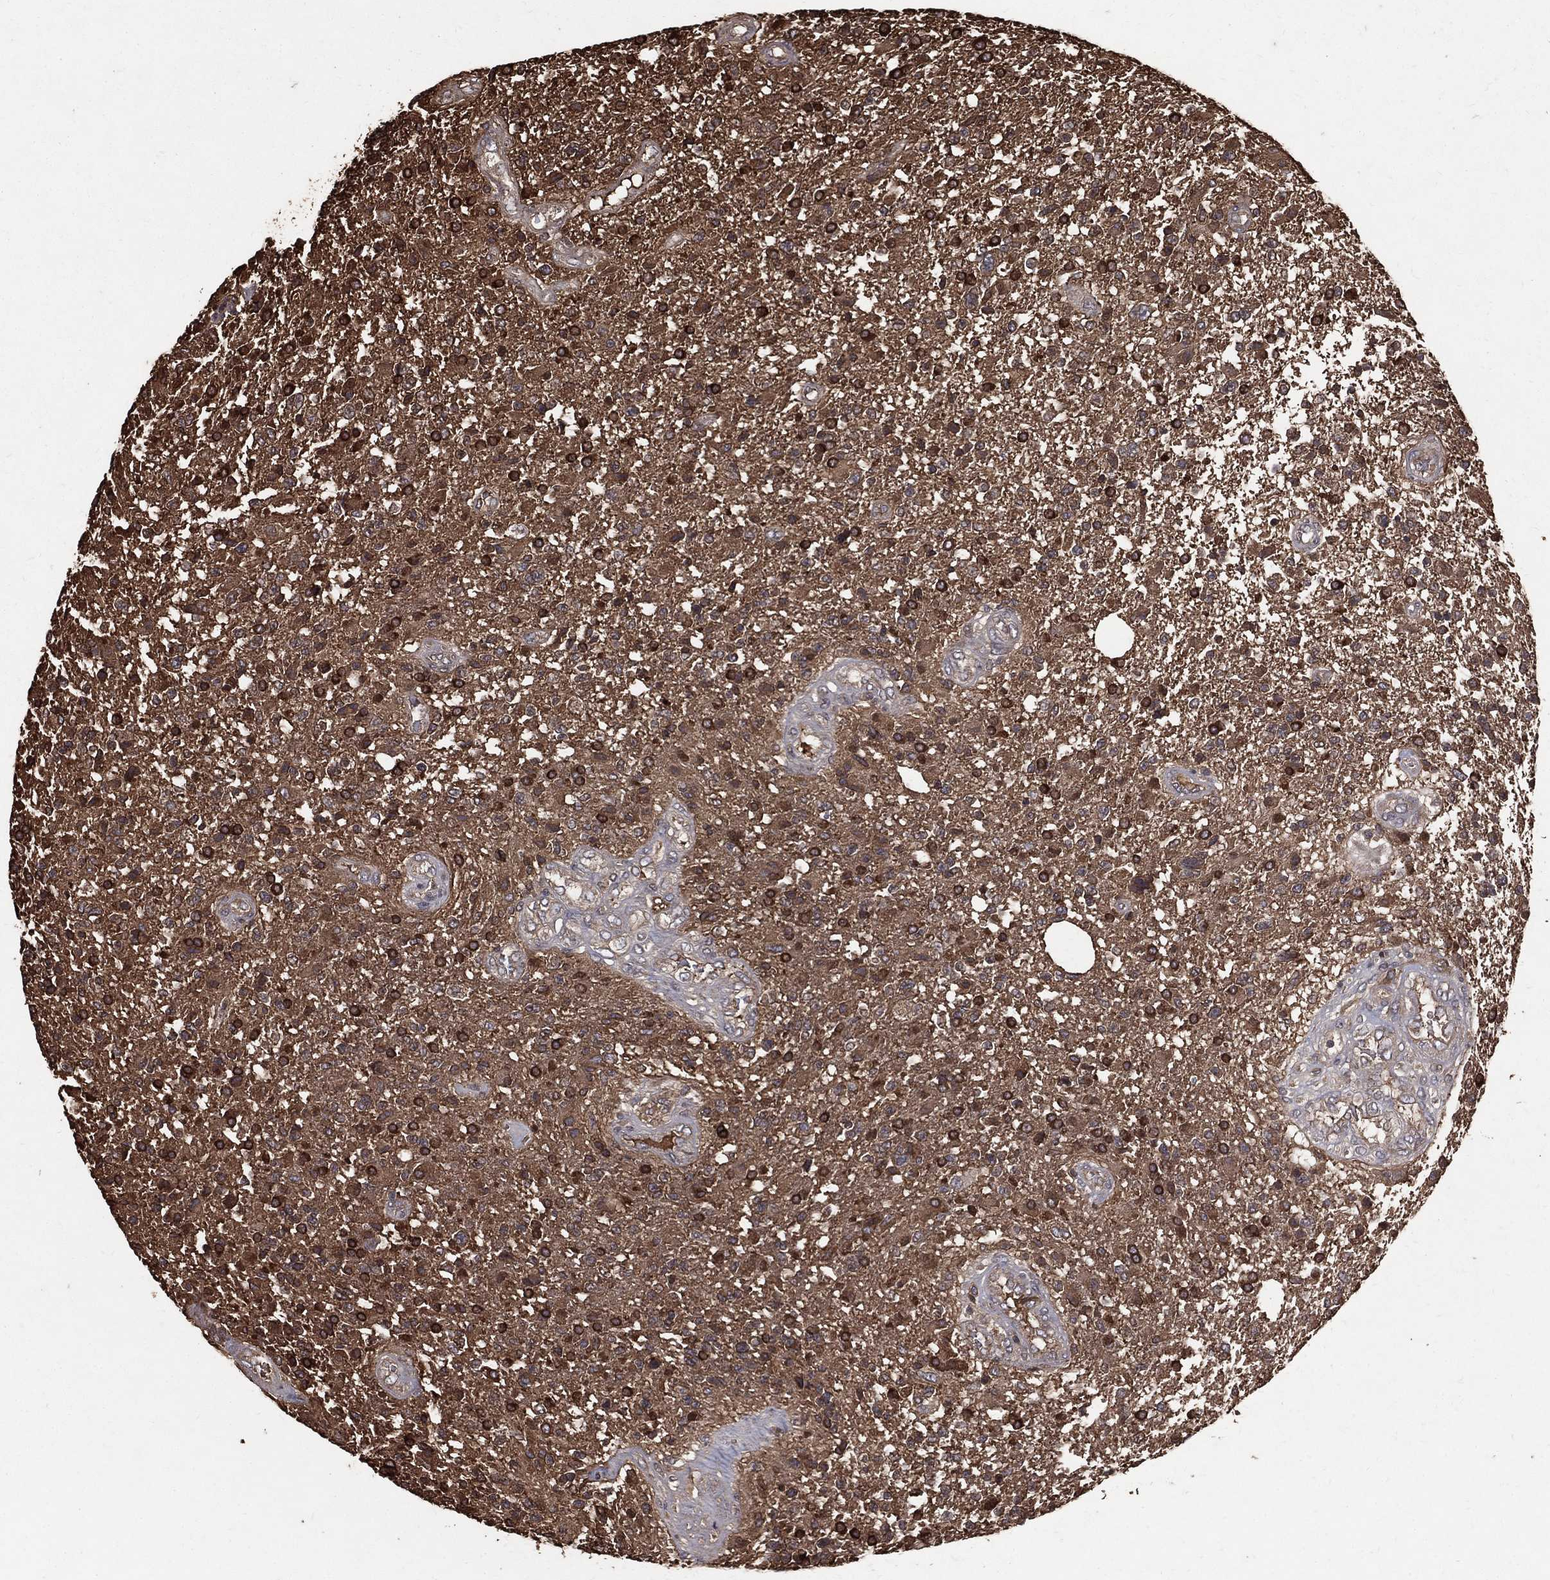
{"staining": {"intensity": "strong", "quantity": "<25%", "location": "cytoplasmic/membranous"}, "tissue": "glioma", "cell_type": "Tumor cells", "image_type": "cancer", "snomed": [{"axis": "morphology", "description": "Glioma, malignant, High grade"}, {"axis": "topography", "description": "Brain"}], "caption": "Brown immunohistochemical staining in human glioma shows strong cytoplasmic/membranous positivity in about <25% of tumor cells. The staining was performed using DAB, with brown indicating positive protein expression. Nuclei are stained blue with hematoxylin.", "gene": "DPYSL2", "patient": {"sex": "male", "age": 56}}